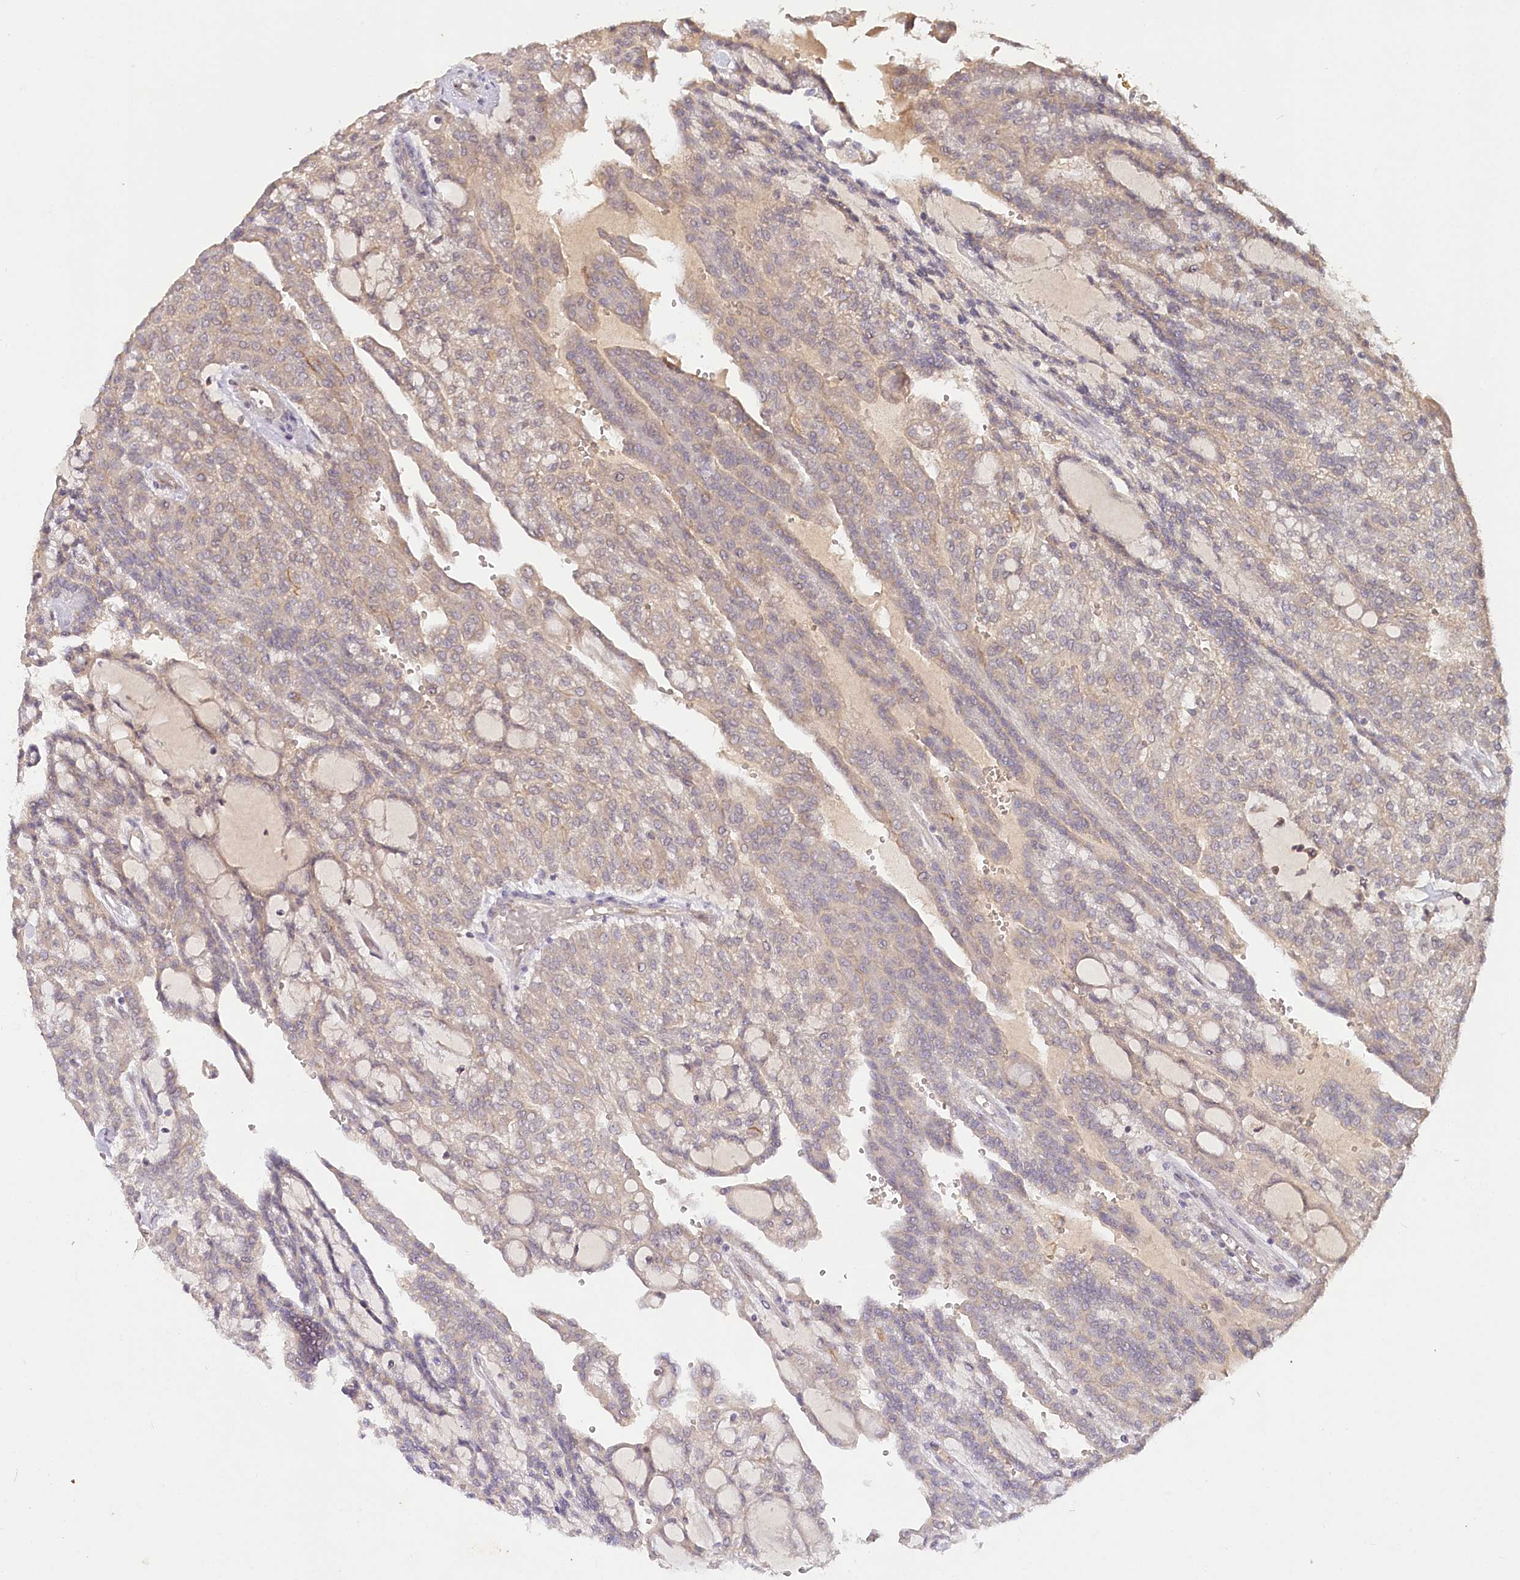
{"staining": {"intensity": "weak", "quantity": "25%-75%", "location": "cytoplasmic/membranous"}, "tissue": "renal cancer", "cell_type": "Tumor cells", "image_type": "cancer", "snomed": [{"axis": "morphology", "description": "Adenocarcinoma, NOS"}, {"axis": "topography", "description": "Kidney"}], "caption": "Immunohistochemical staining of human adenocarcinoma (renal) shows weak cytoplasmic/membranous protein positivity in approximately 25%-75% of tumor cells.", "gene": "IRAK1BP1", "patient": {"sex": "male", "age": 63}}